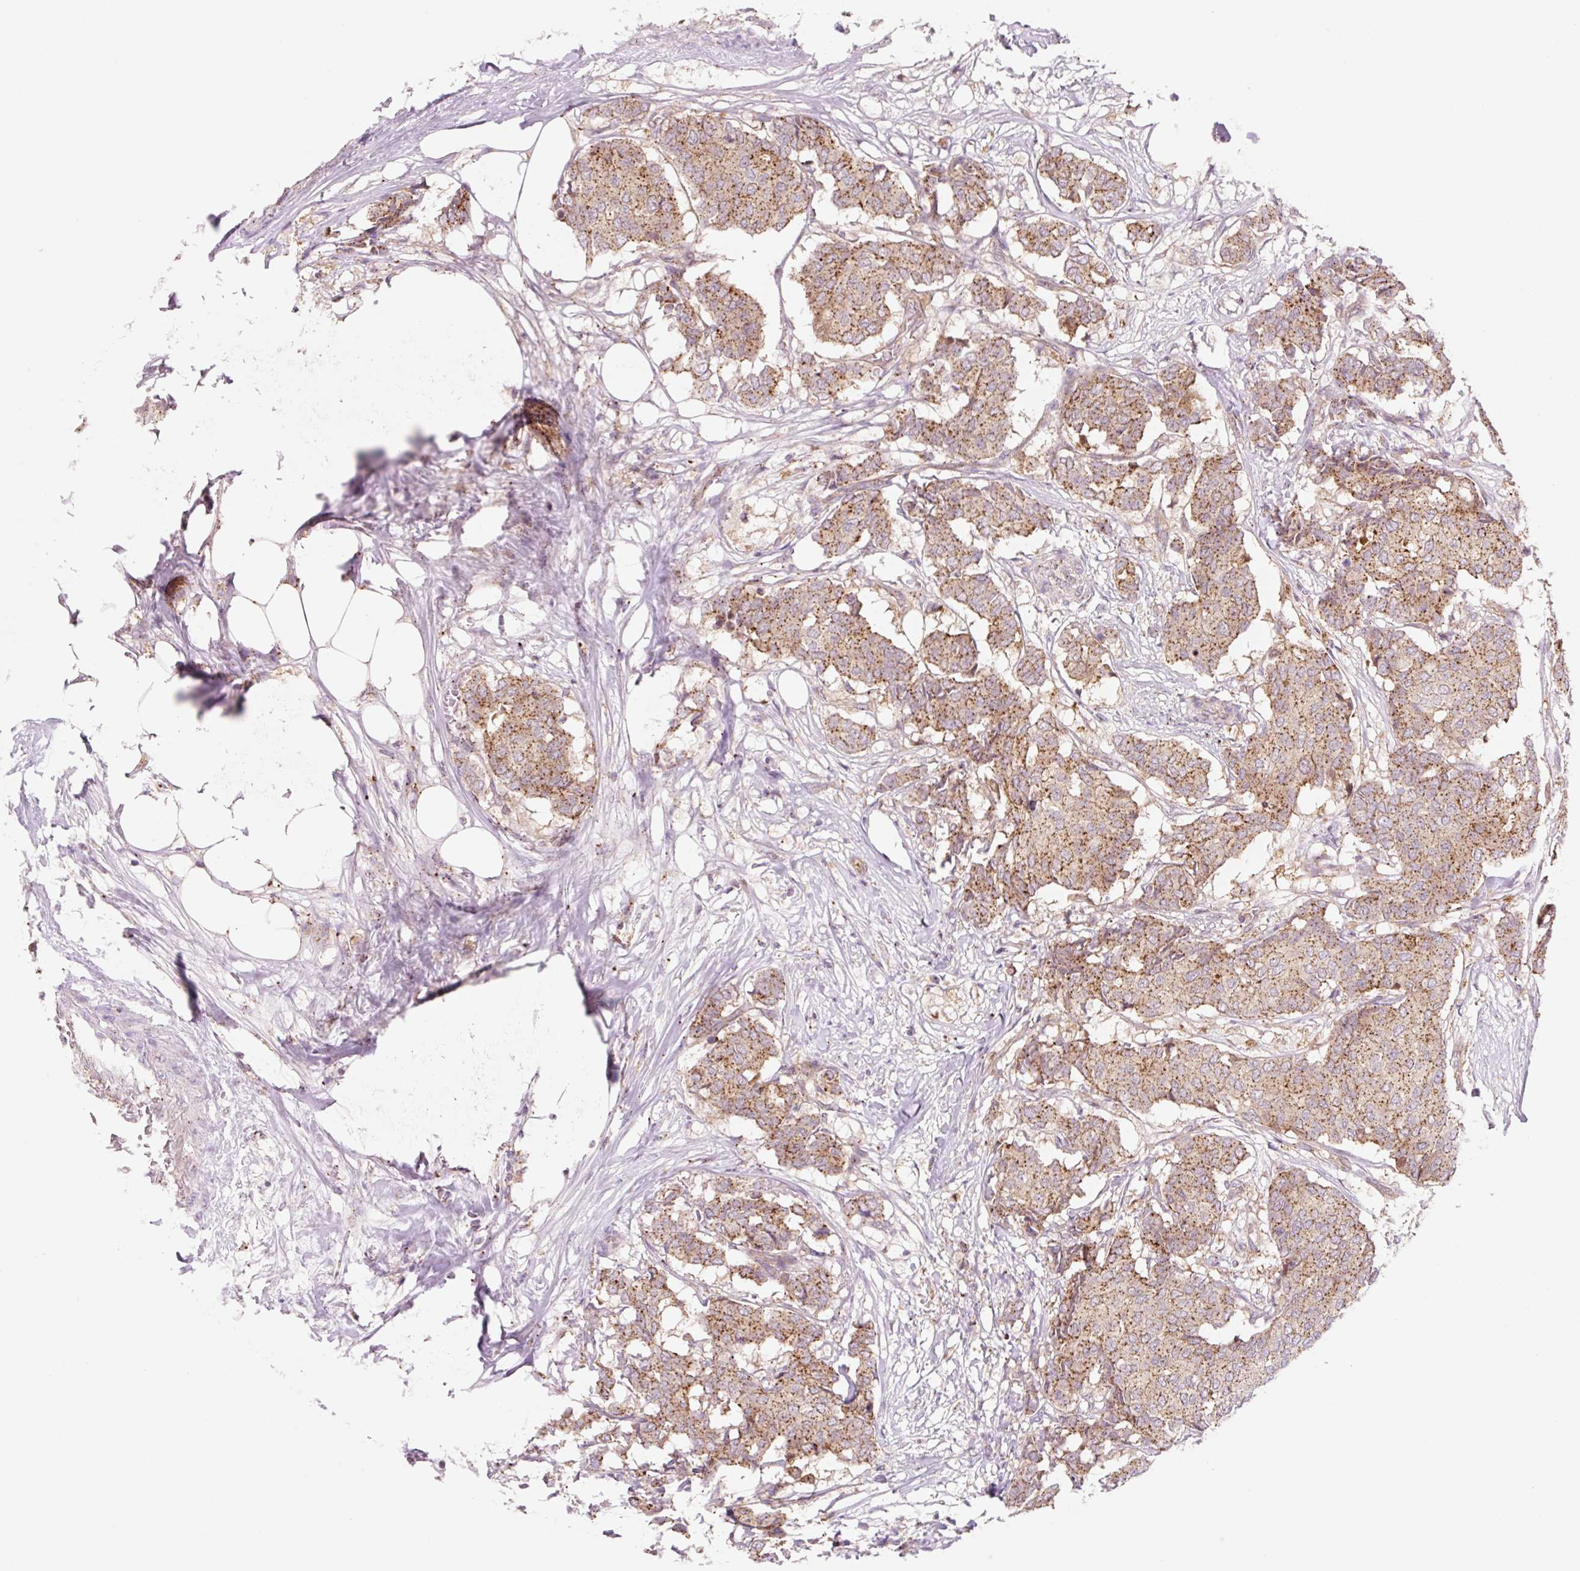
{"staining": {"intensity": "moderate", "quantity": ">75%", "location": "cytoplasmic/membranous"}, "tissue": "breast cancer", "cell_type": "Tumor cells", "image_type": "cancer", "snomed": [{"axis": "morphology", "description": "Duct carcinoma"}, {"axis": "topography", "description": "Breast"}], "caption": "A brown stain highlights moderate cytoplasmic/membranous positivity of a protein in human breast cancer (invasive ductal carcinoma) tumor cells.", "gene": "VPS4A", "patient": {"sex": "female", "age": 75}}